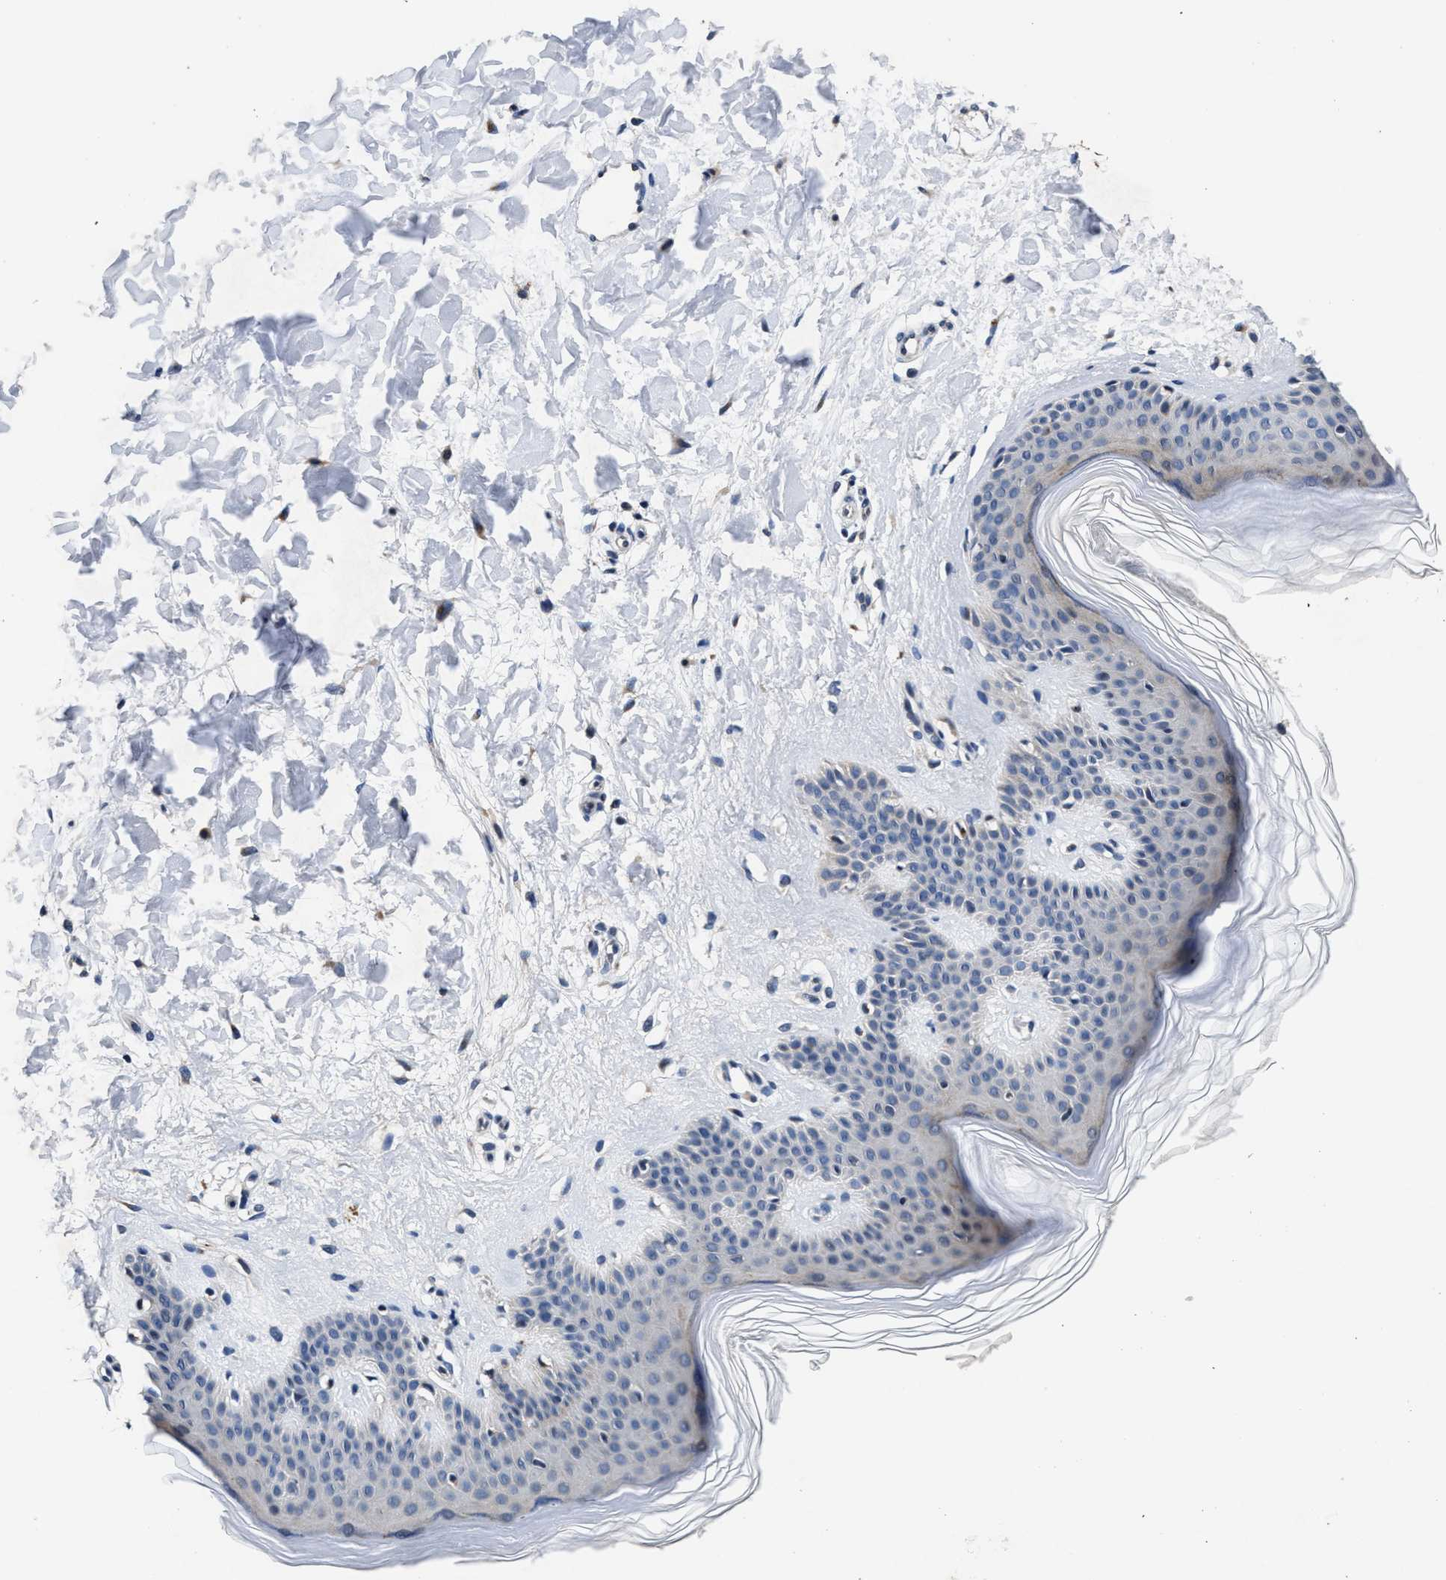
{"staining": {"intensity": "negative", "quantity": "none", "location": "none"}, "tissue": "skin", "cell_type": "Fibroblasts", "image_type": "normal", "snomed": [{"axis": "morphology", "description": "Normal tissue, NOS"}, {"axis": "morphology", "description": "Malignant melanoma, Metastatic site"}, {"axis": "topography", "description": "Skin"}], "caption": "Human skin stained for a protein using immunohistochemistry (IHC) shows no expression in fibroblasts.", "gene": "TMEM53", "patient": {"sex": "male", "age": 41}}